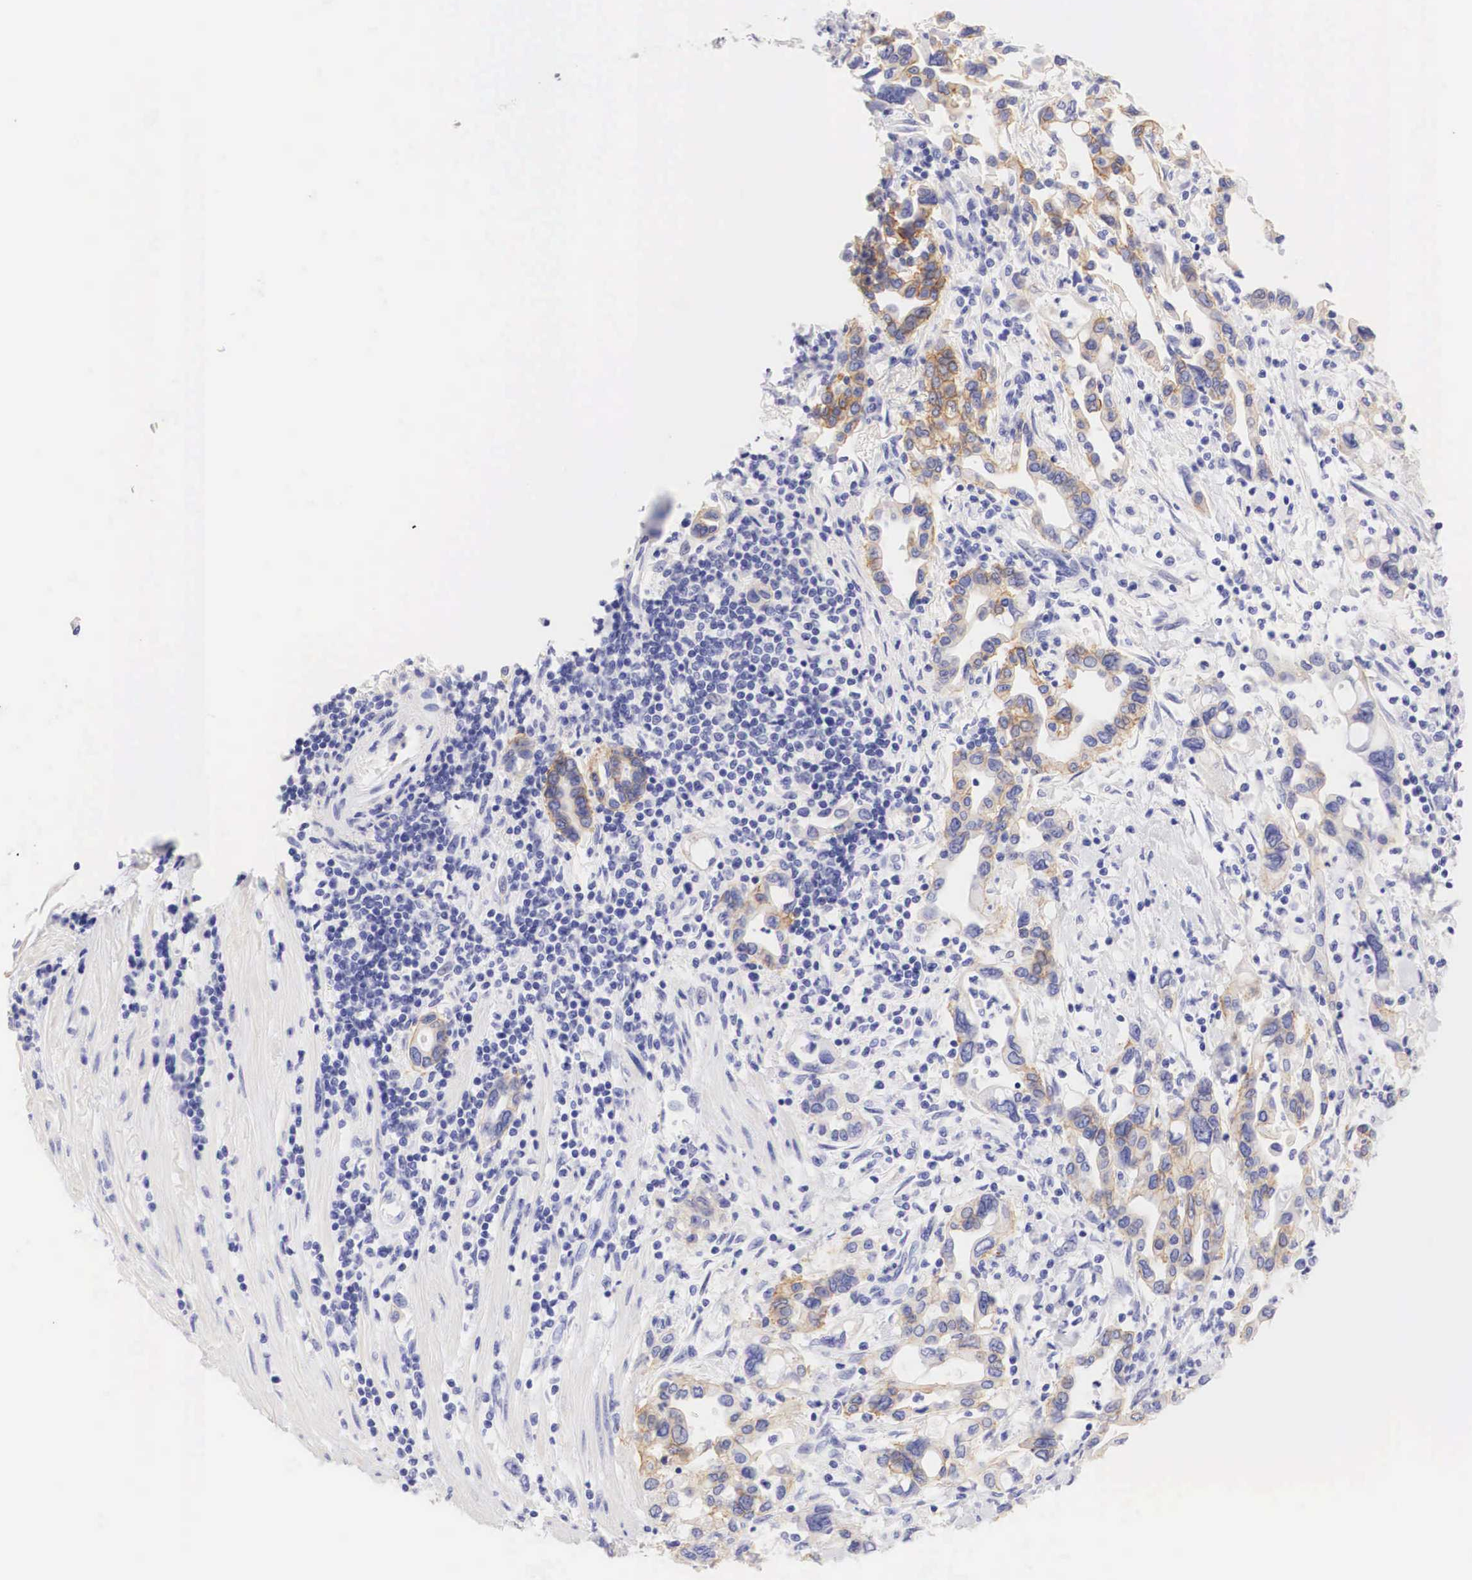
{"staining": {"intensity": "moderate", "quantity": "<25%", "location": "cytoplasmic/membranous"}, "tissue": "pancreatic cancer", "cell_type": "Tumor cells", "image_type": "cancer", "snomed": [{"axis": "morphology", "description": "Adenocarcinoma, NOS"}, {"axis": "topography", "description": "Pancreas"}], "caption": "A high-resolution histopathology image shows IHC staining of pancreatic cancer, which displays moderate cytoplasmic/membranous expression in about <25% of tumor cells.", "gene": "ERBB2", "patient": {"sex": "female", "age": 57}}